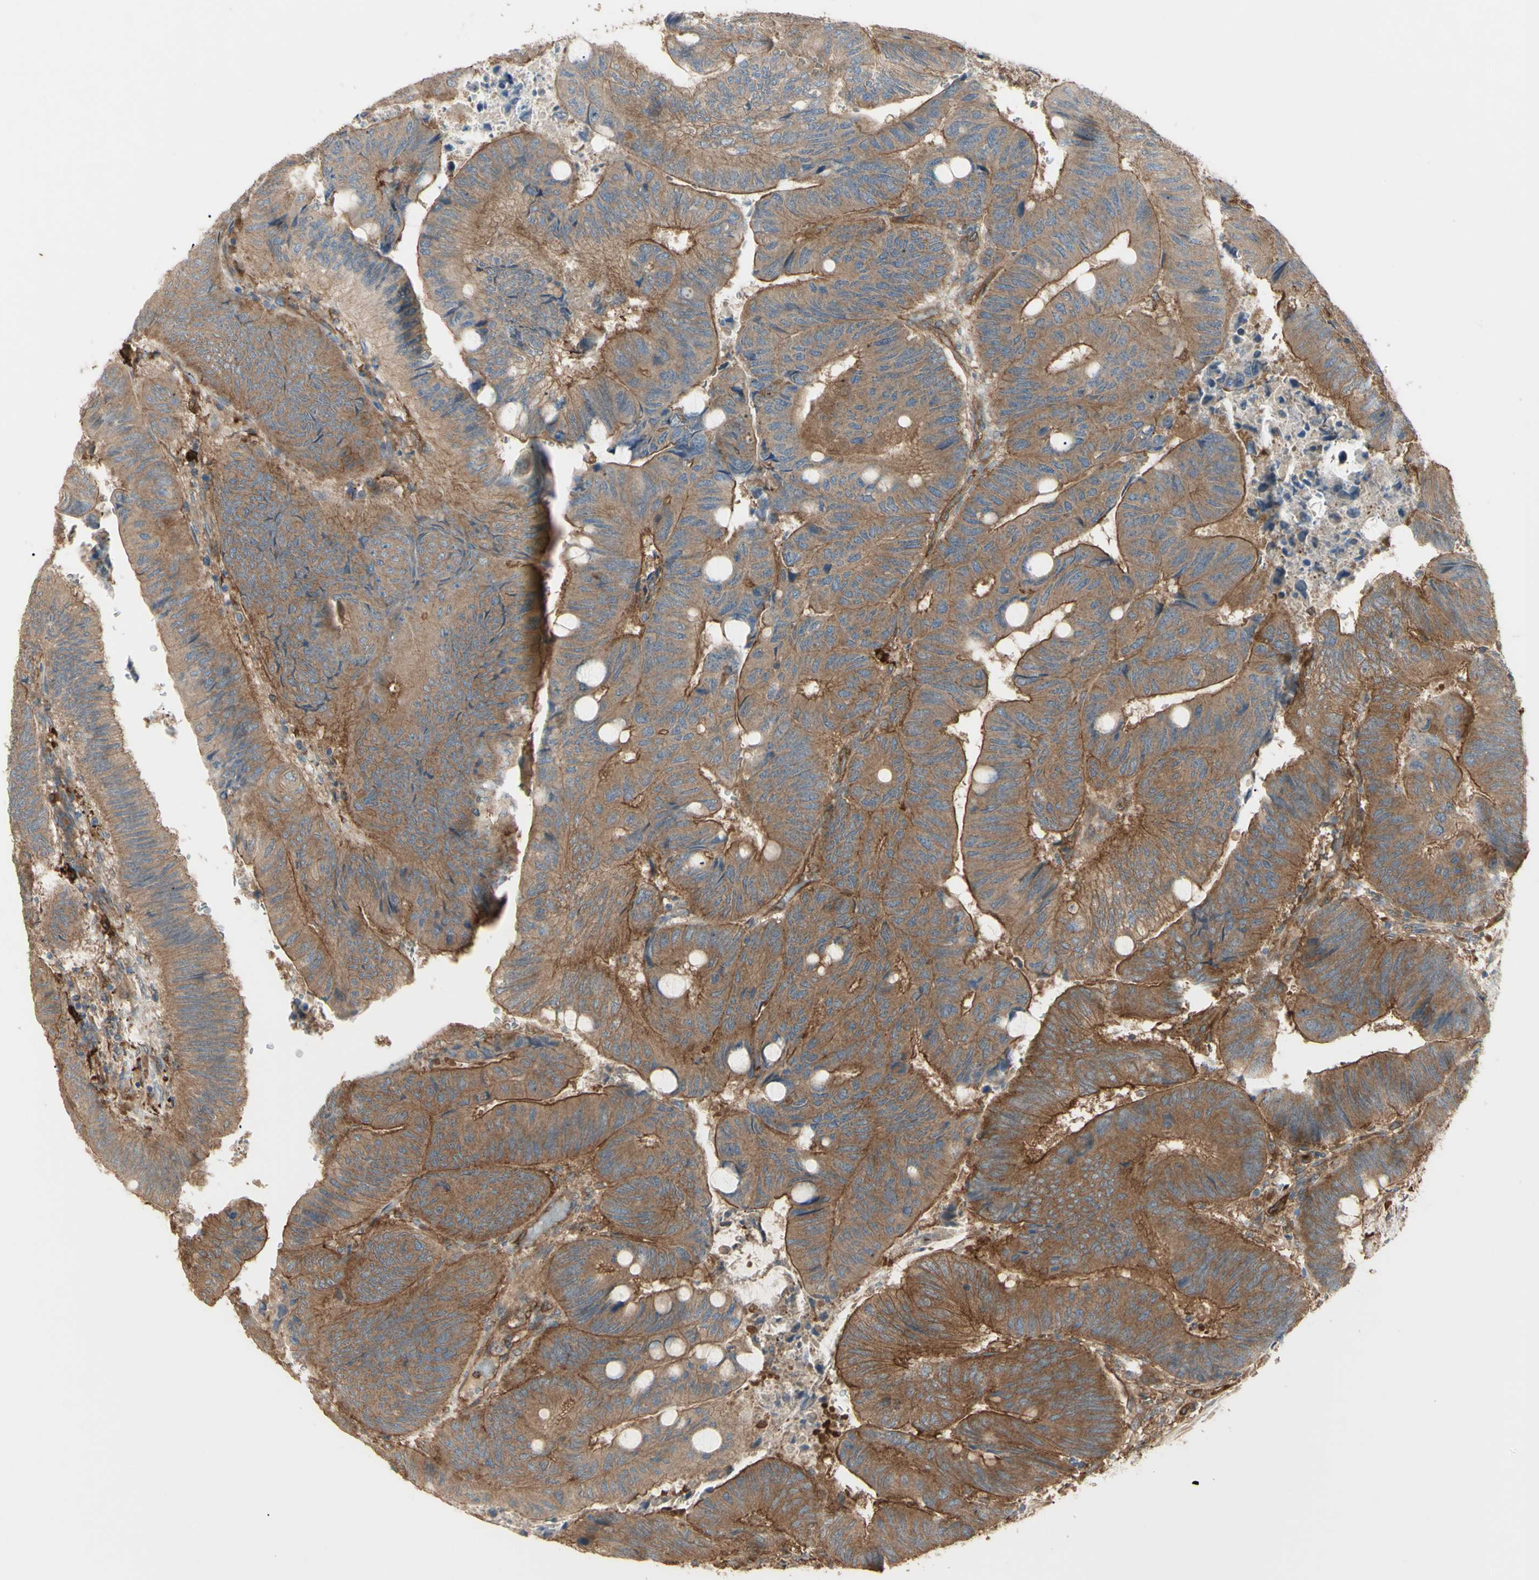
{"staining": {"intensity": "moderate", "quantity": ">75%", "location": "cytoplasmic/membranous"}, "tissue": "colorectal cancer", "cell_type": "Tumor cells", "image_type": "cancer", "snomed": [{"axis": "morphology", "description": "Normal tissue, NOS"}, {"axis": "morphology", "description": "Adenocarcinoma, NOS"}, {"axis": "topography", "description": "Rectum"}, {"axis": "topography", "description": "Peripheral nerve tissue"}], "caption": "This photomicrograph displays adenocarcinoma (colorectal) stained with immunohistochemistry (IHC) to label a protein in brown. The cytoplasmic/membranous of tumor cells show moderate positivity for the protein. Nuclei are counter-stained blue.", "gene": "PTPN12", "patient": {"sex": "male", "age": 92}}